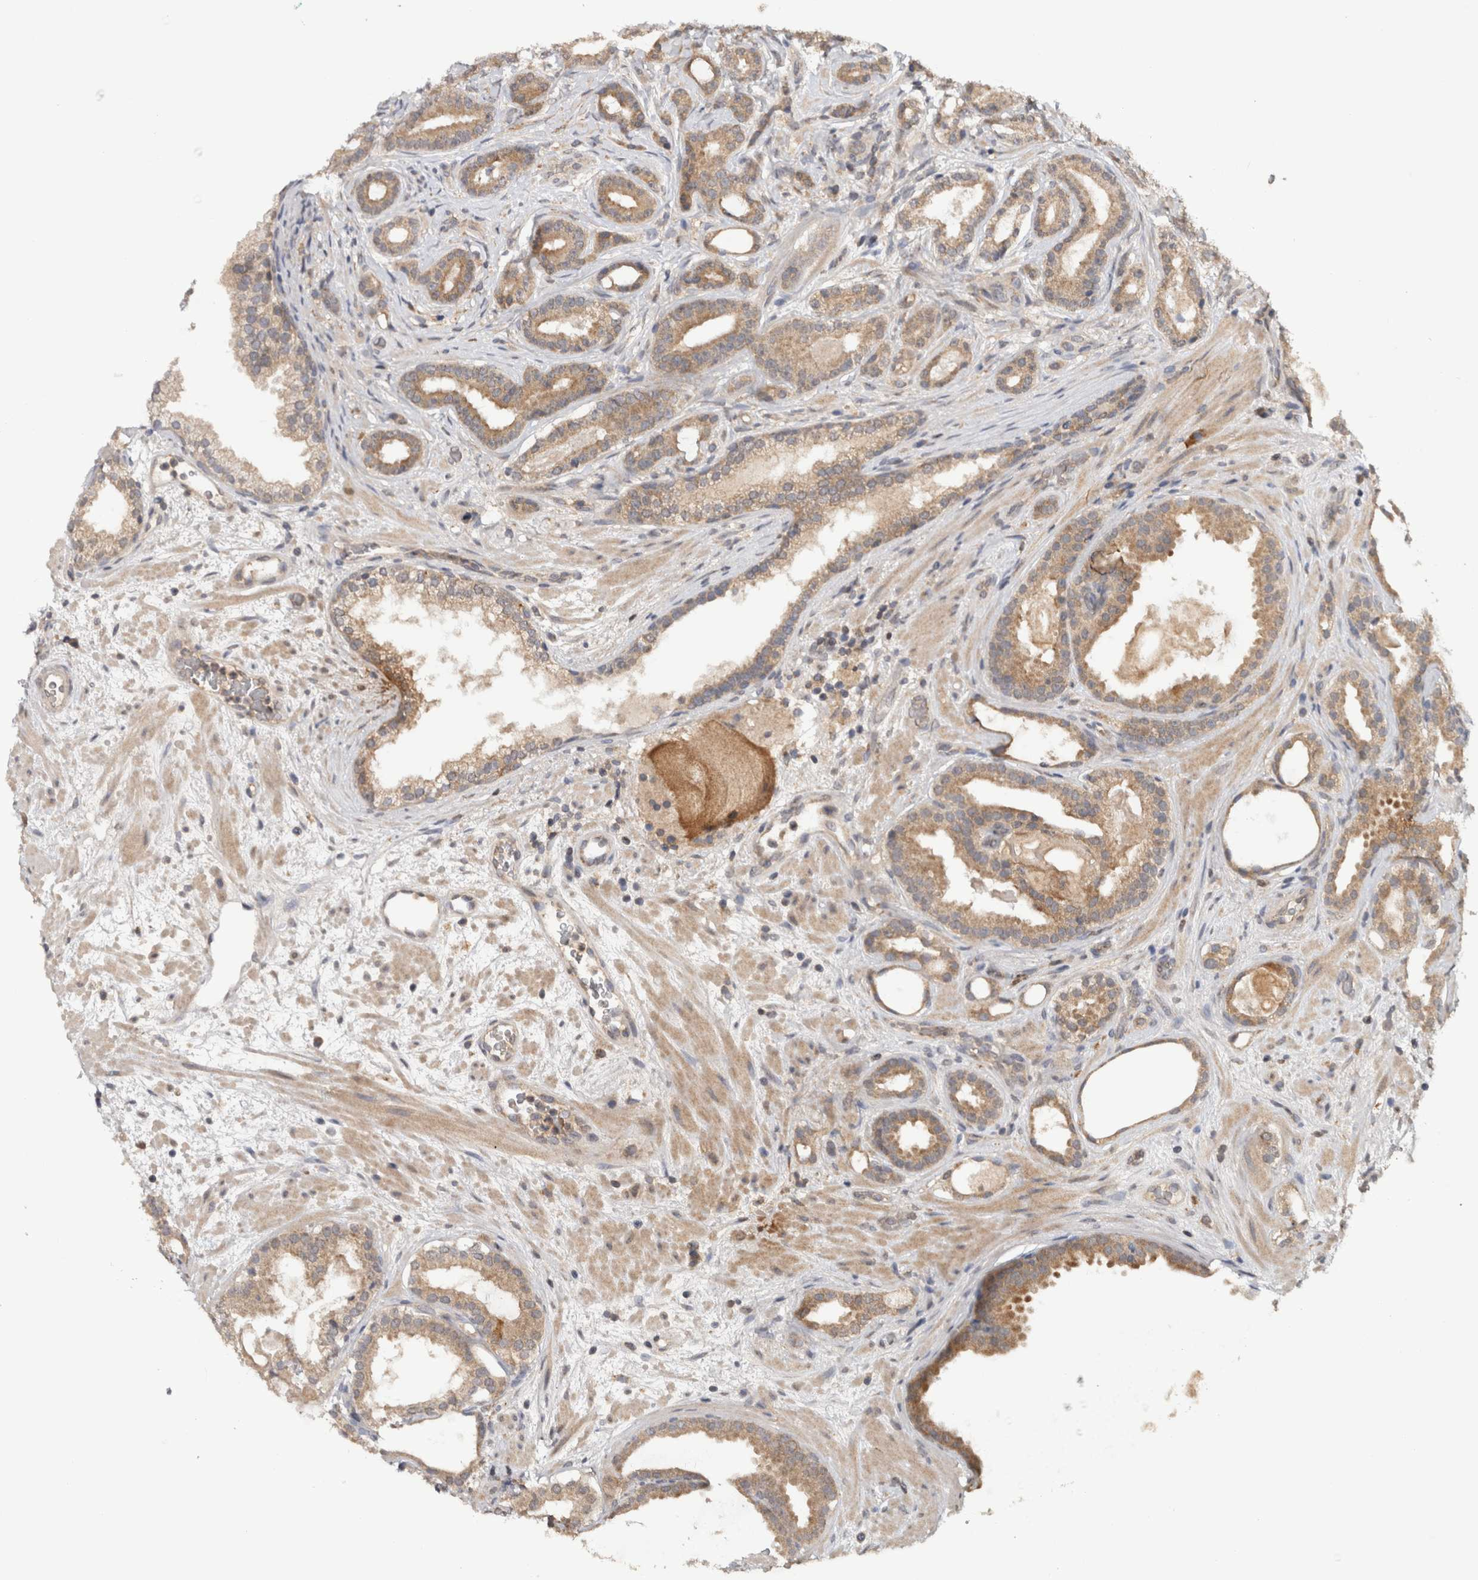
{"staining": {"intensity": "weak", "quantity": ">75%", "location": "cytoplasmic/membranous"}, "tissue": "prostate cancer", "cell_type": "Tumor cells", "image_type": "cancer", "snomed": [{"axis": "morphology", "description": "Adenocarcinoma, High grade"}, {"axis": "topography", "description": "Prostate"}], "caption": "Adenocarcinoma (high-grade) (prostate) stained with DAB (3,3'-diaminobenzidine) immunohistochemistry (IHC) demonstrates low levels of weak cytoplasmic/membranous staining in approximately >75% of tumor cells.", "gene": "HMOX2", "patient": {"sex": "male", "age": 60}}